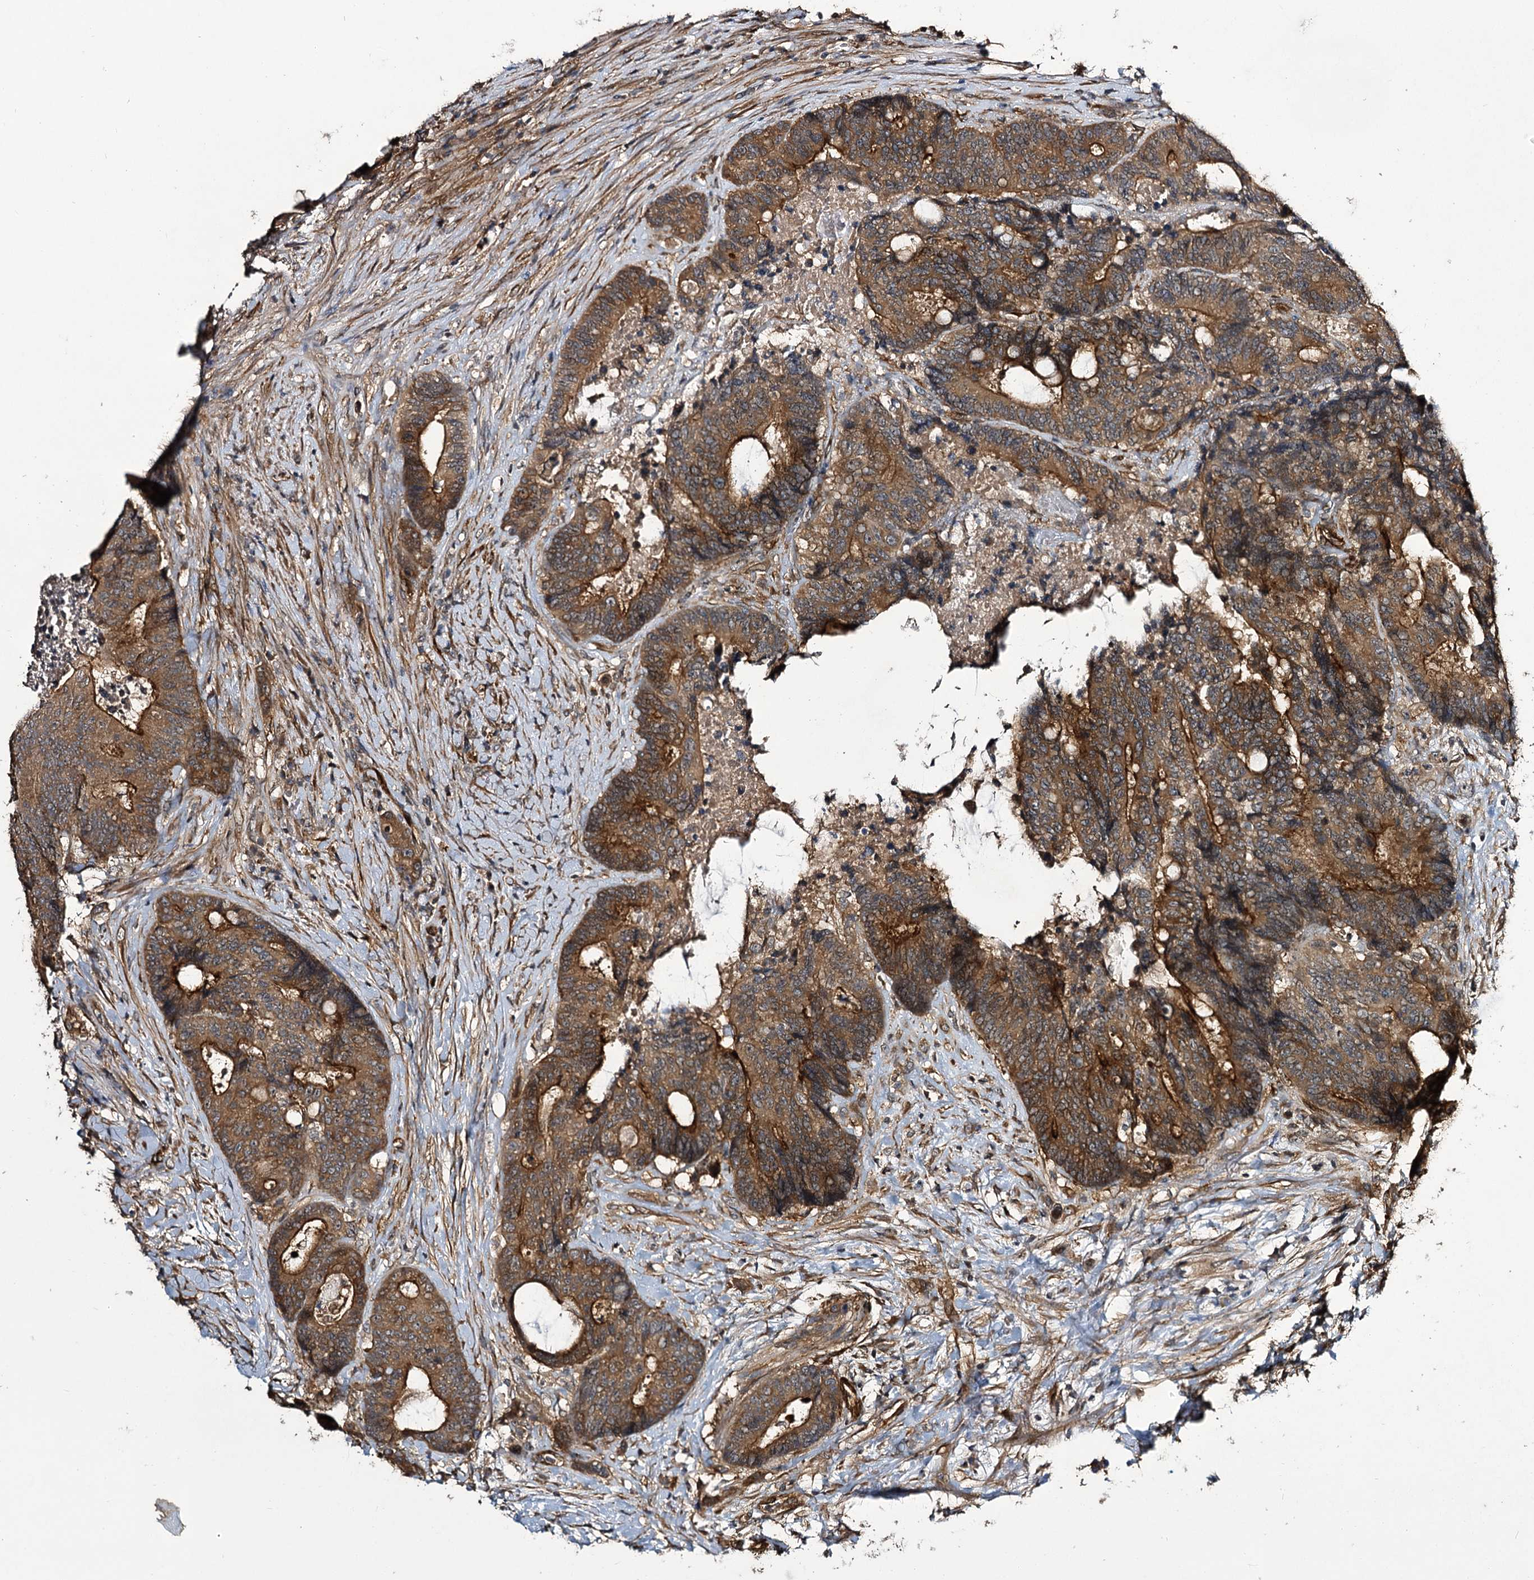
{"staining": {"intensity": "moderate", "quantity": ">75%", "location": "cytoplasmic/membranous"}, "tissue": "colorectal cancer", "cell_type": "Tumor cells", "image_type": "cancer", "snomed": [{"axis": "morphology", "description": "Adenocarcinoma, NOS"}, {"axis": "topography", "description": "Rectum"}], "caption": "Protein staining of colorectal cancer (adenocarcinoma) tissue shows moderate cytoplasmic/membranous staining in about >75% of tumor cells.", "gene": "MYO1C", "patient": {"sex": "male", "age": 69}}